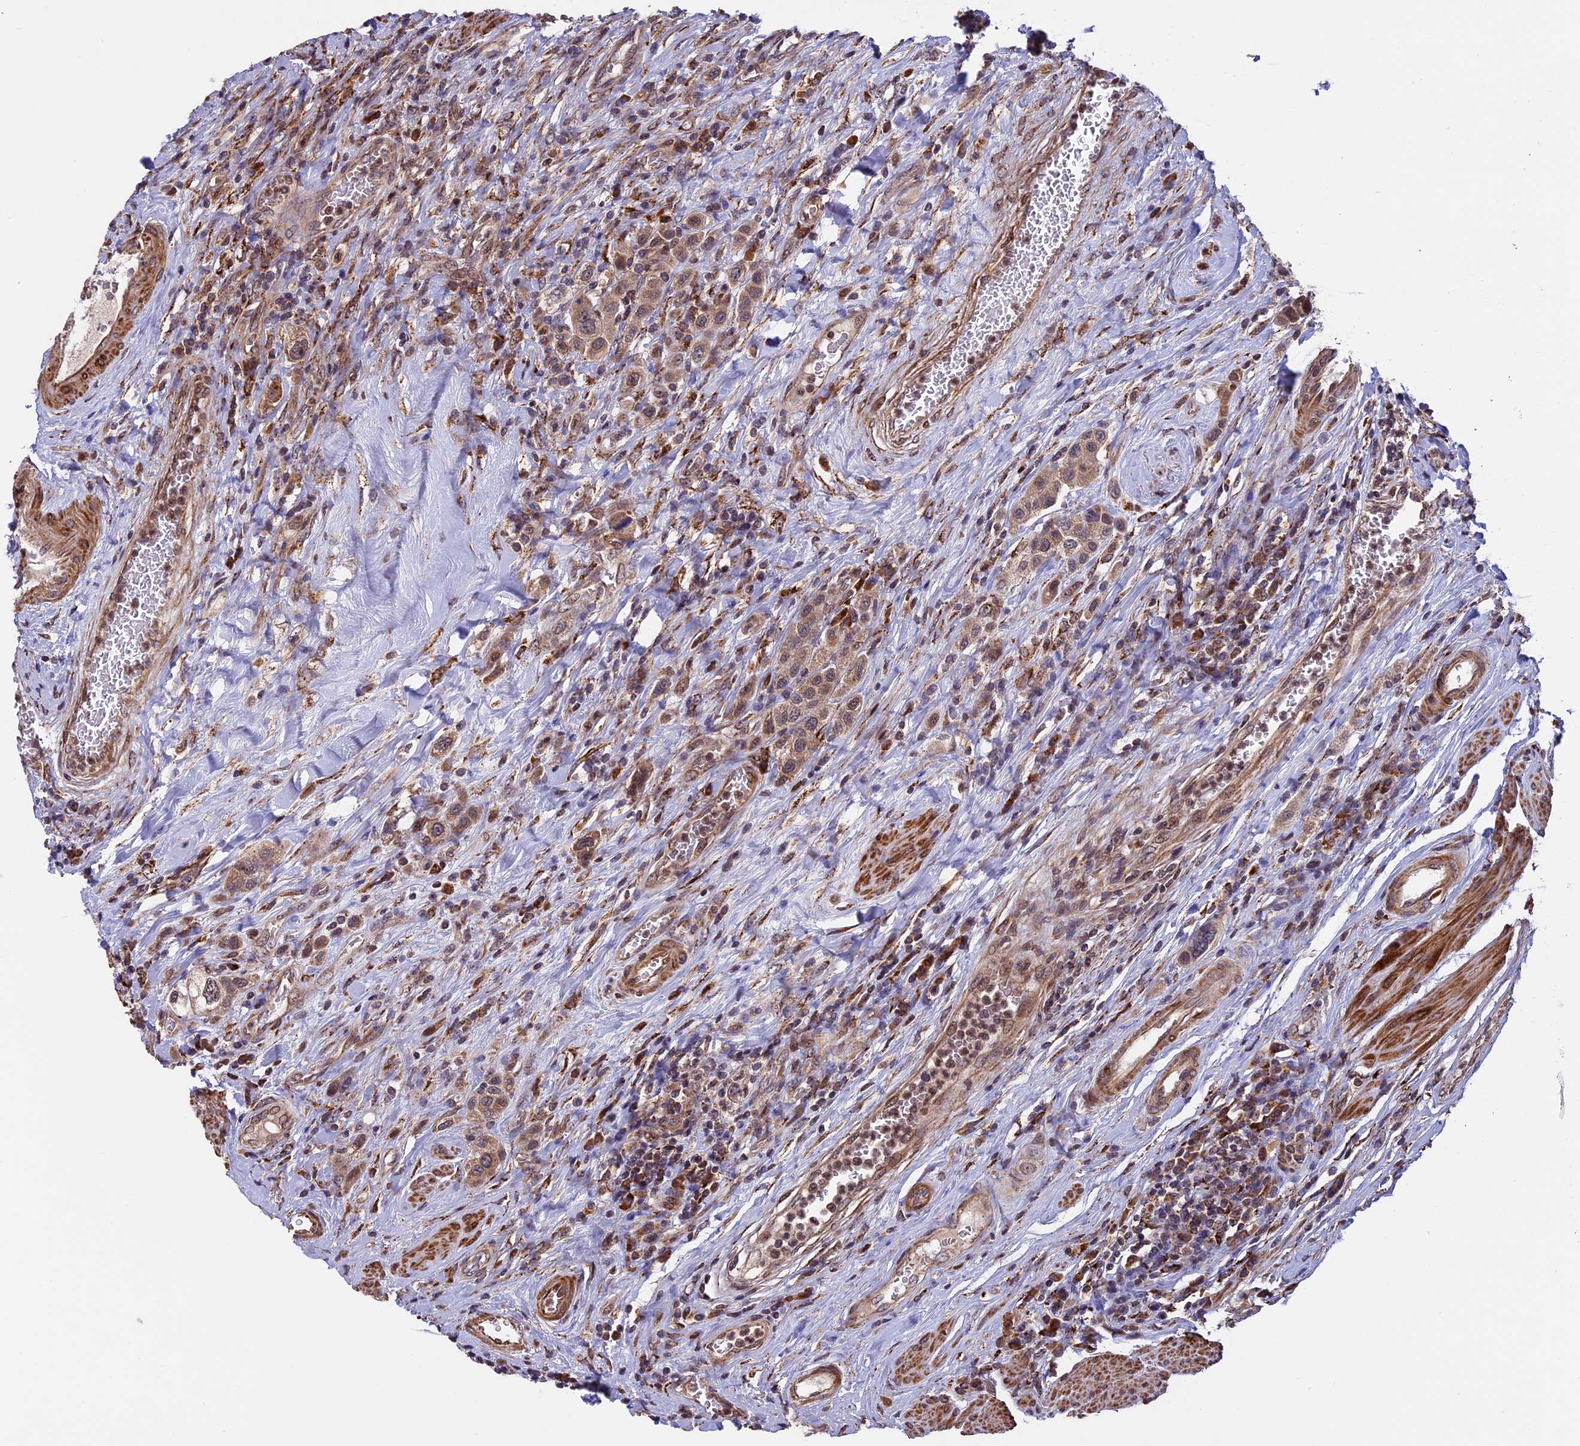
{"staining": {"intensity": "moderate", "quantity": ">75%", "location": "cytoplasmic/membranous"}, "tissue": "urothelial cancer", "cell_type": "Tumor cells", "image_type": "cancer", "snomed": [{"axis": "morphology", "description": "Urothelial carcinoma, High grade"}, {"axis": "topography", "description": "Urinary bladder"}], "caption": "Urothelial cancer tissue displays moderate cytoplasmic/membranous positivity in about >75% of tumor cells", "gene": "RNF17", "patient": {"sex": "male", "age": 50}}